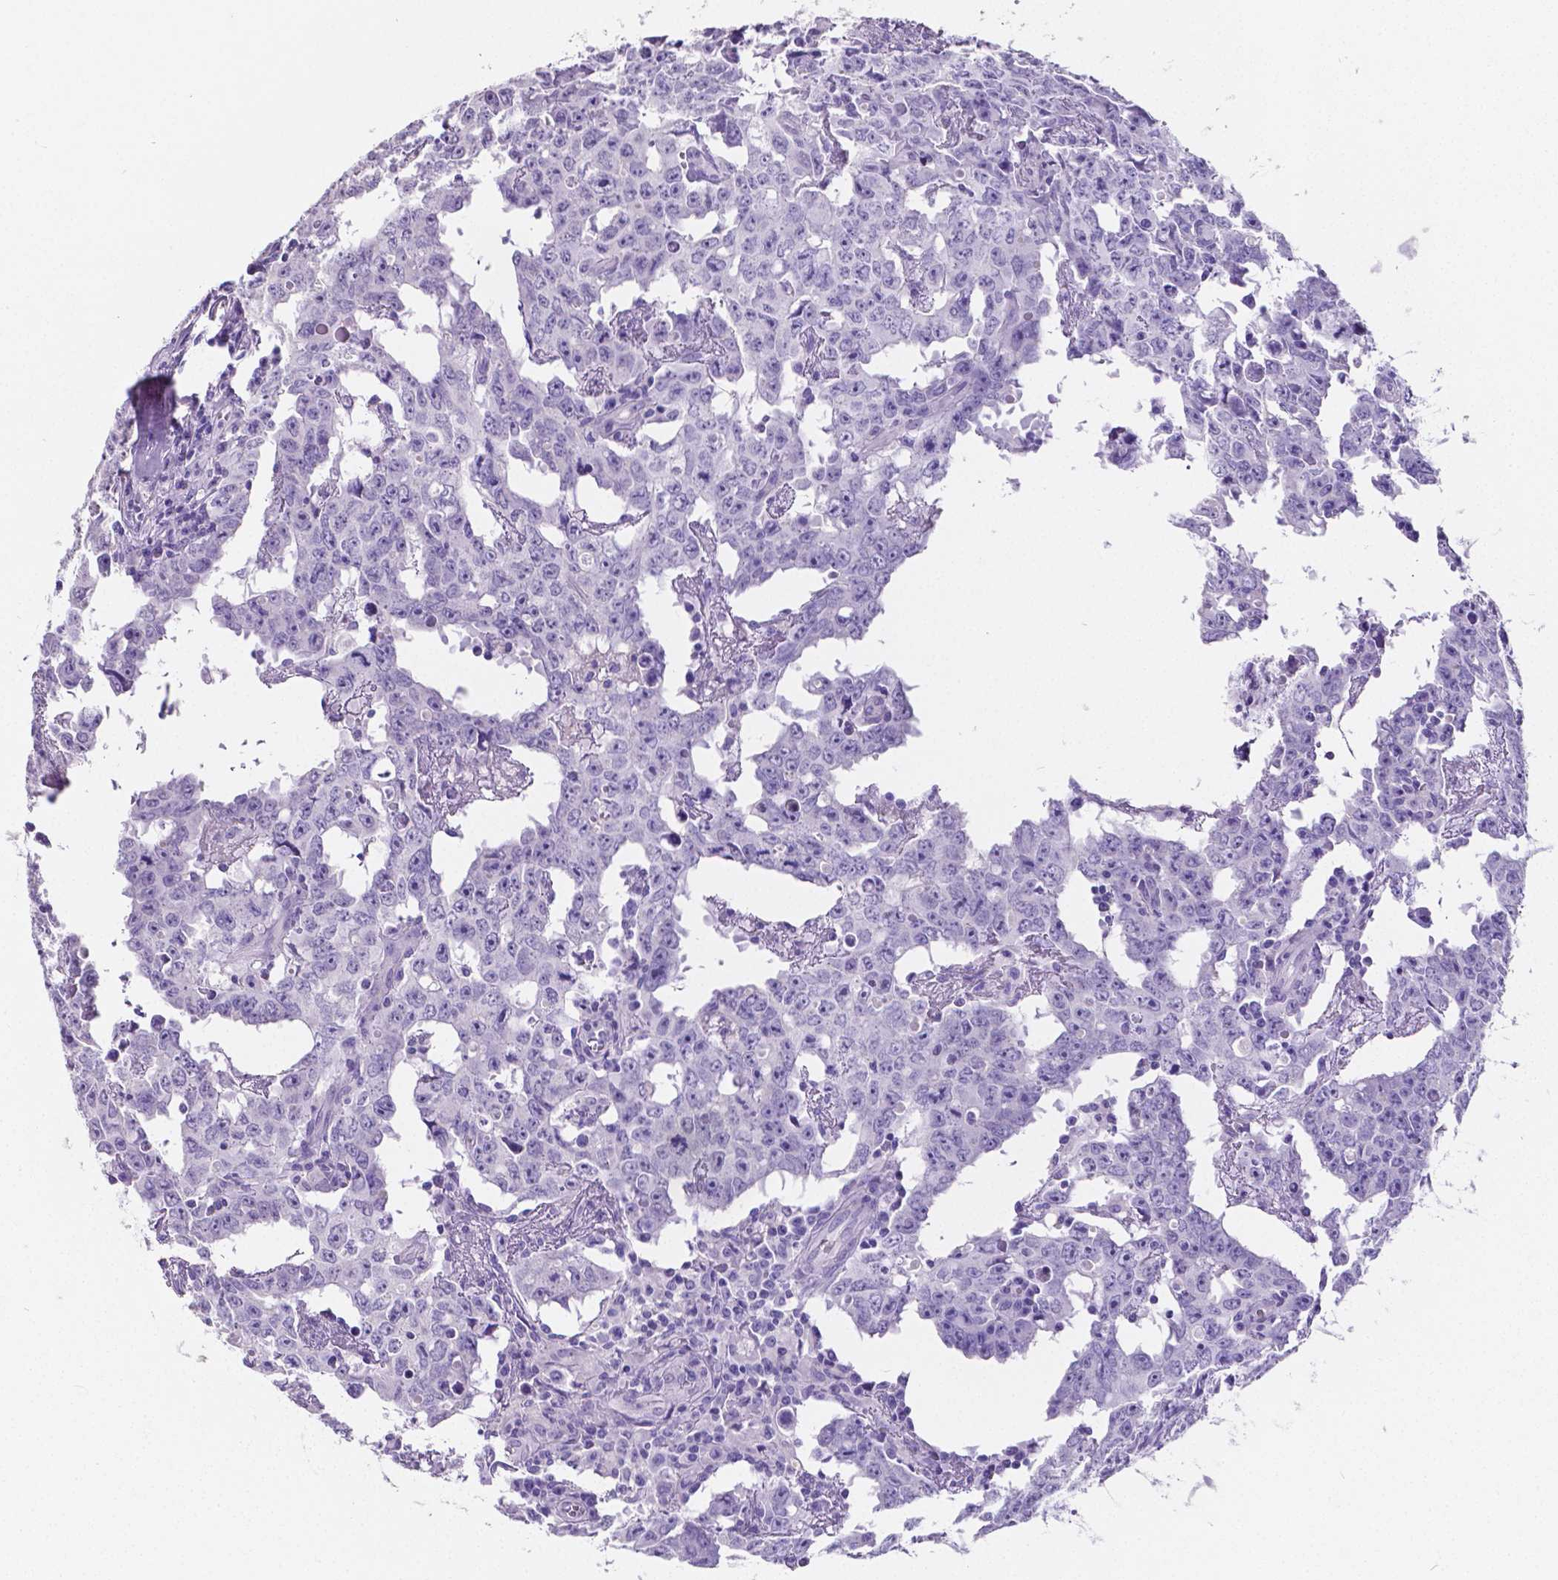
{"staining": {"intensity": "negative", "quantity": "none", "location": "none"}, "tissue": "testis cancer", "cell_type": "Tumor cells", "image_type": "cancer", "snomed": [{"axis": "morphology", "description": "Carcinoma, Embryonal, NOS"}, {"axis": "topography", "description": "Testis"}], "caption": "Tumor cells show no significant protein expression in testis cancer (embryonal carcinoma).", "gene": "SATB2", "patient": {"sex": "male", "age": 22}}